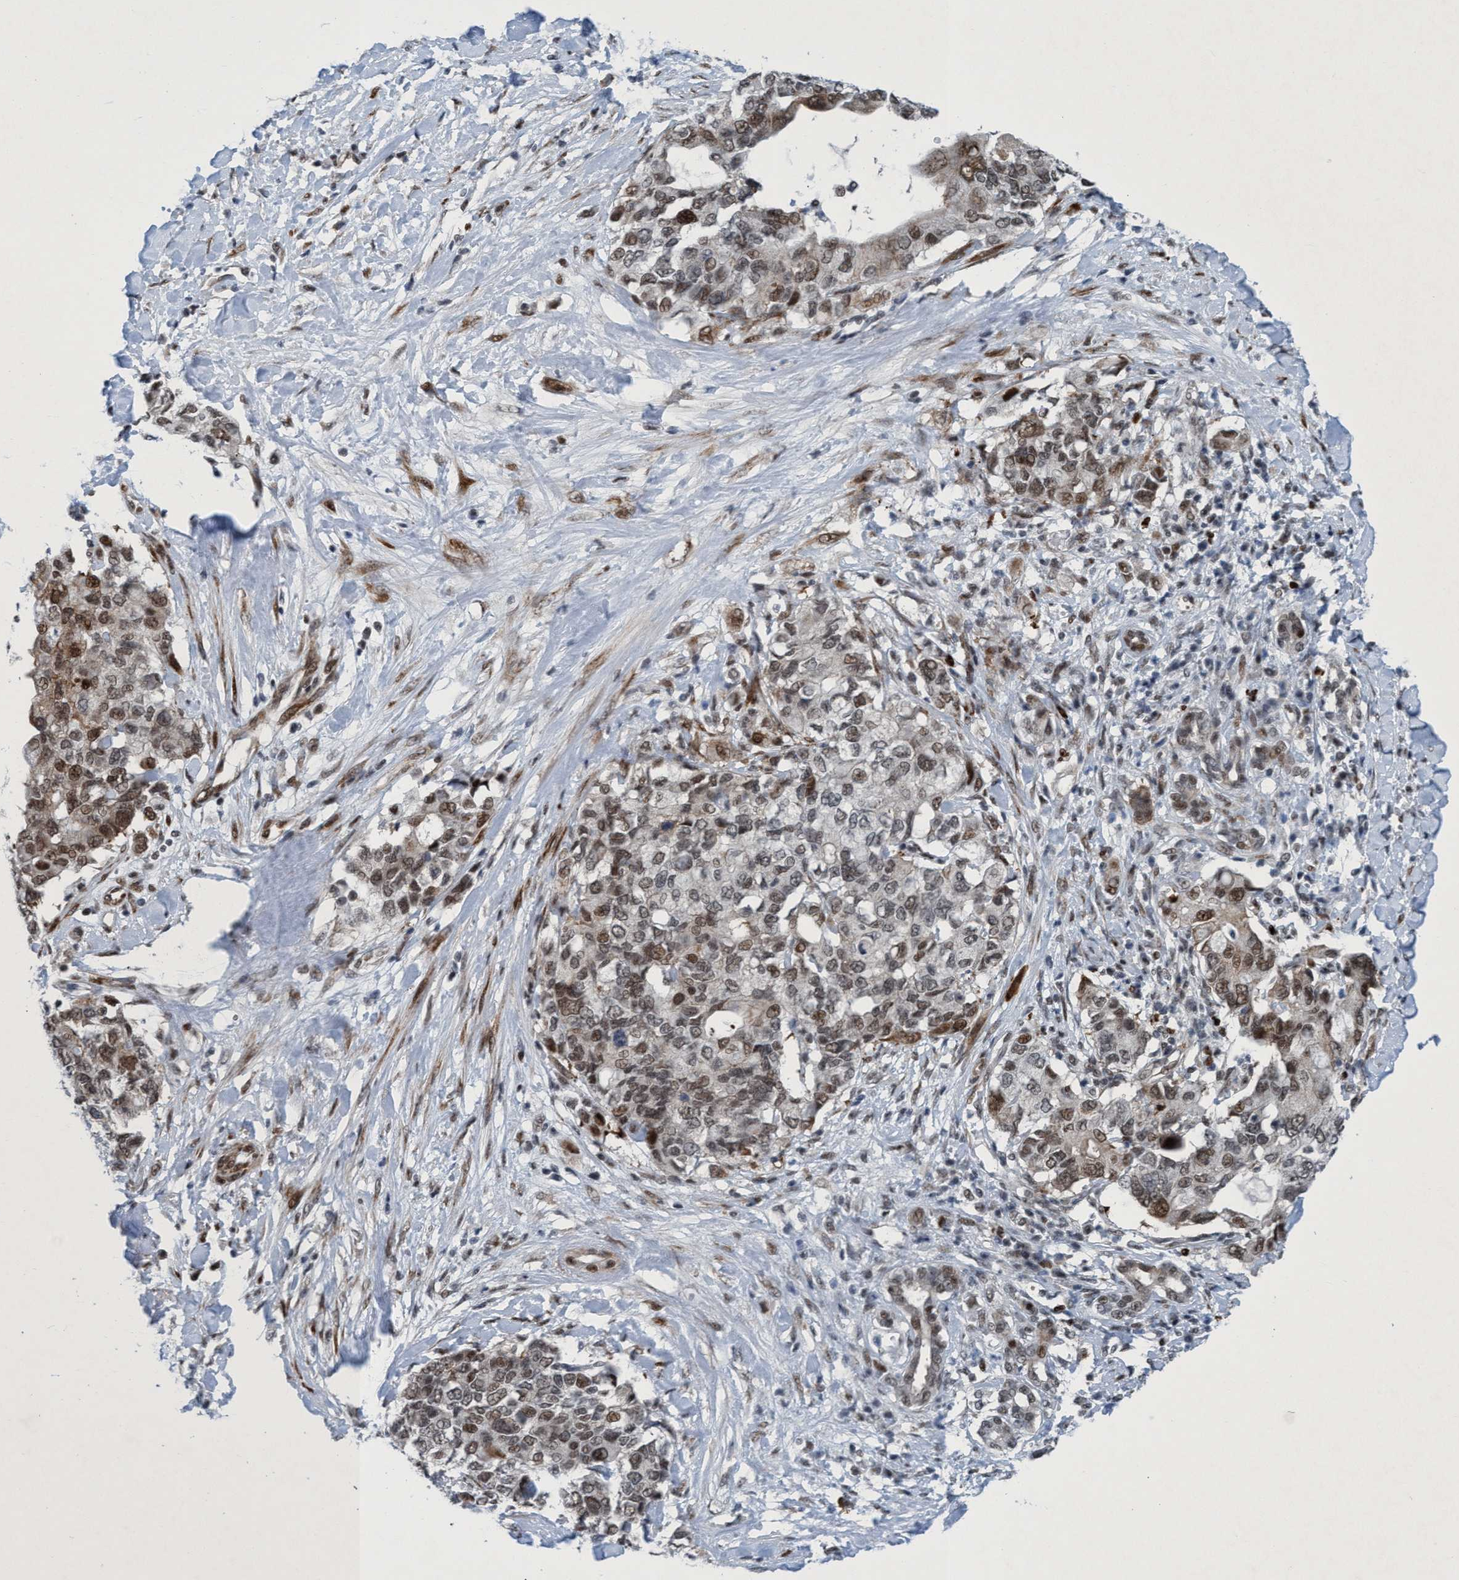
{"staining": {"intensity": "weak", "quantity": ">75%", "location": "nuclear"}, "tissue": "pancreatic cancer", "cell_type": "Tumor cells", "image_type": "cancer", "snomed": [{"axis": "morphology", "description": "Adenocarcinoma, NOS"}, {"axis": "topography", "description": "Pancreas"}], "caption": "Tumor cells demonstrate low levels of weak nuclear positivity in about >75% of cells in pancreatic cancer (adenocarcinoma).", "gene": "CWC27", "patient": {"sex": "female", "age": 56}}